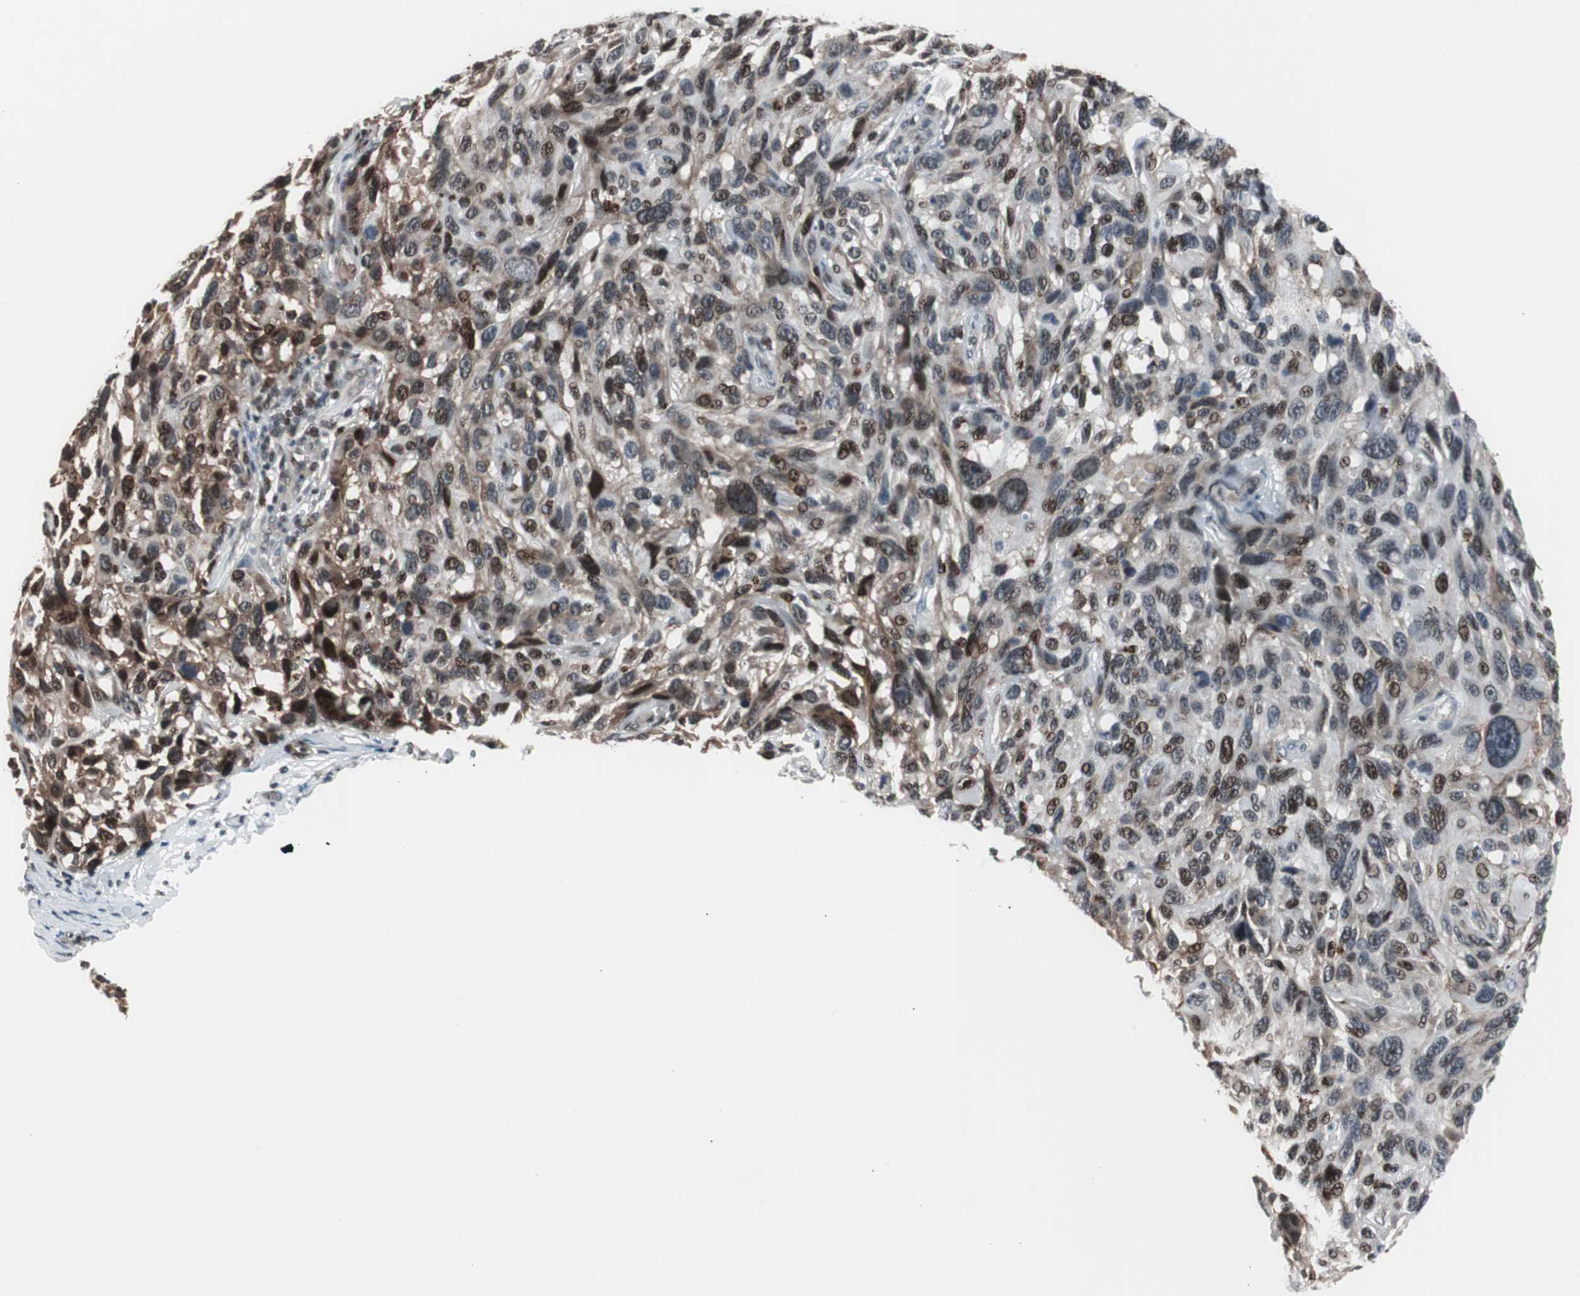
{"staining": {"intensity": "strong", "quantity": "25%-75%", "location": "cytoplasmic/membranous,nuclear"}, "tissue": "melanoma", "cell_type": "Tumor cells", "image_type": "cancer", "snomed": [{"axis": "morphology", "description": "Malignant melanoma, NOS"}, {"axis": "topography", "description": "Skin"}], "caption": "Immunohistochemistry micrograph of neoplastic tissue: human melanoma stained using immunohistochemistry (IHC) shows high levels of strong protein expression localized specifically in the cytoplasmic/membranous and nuclear of tumor cells, appearing as a cytoplasmic/membranous and nuclear brown color.", "gene": "BOLA1", "patient": {"sex": "male", "age": 53}}